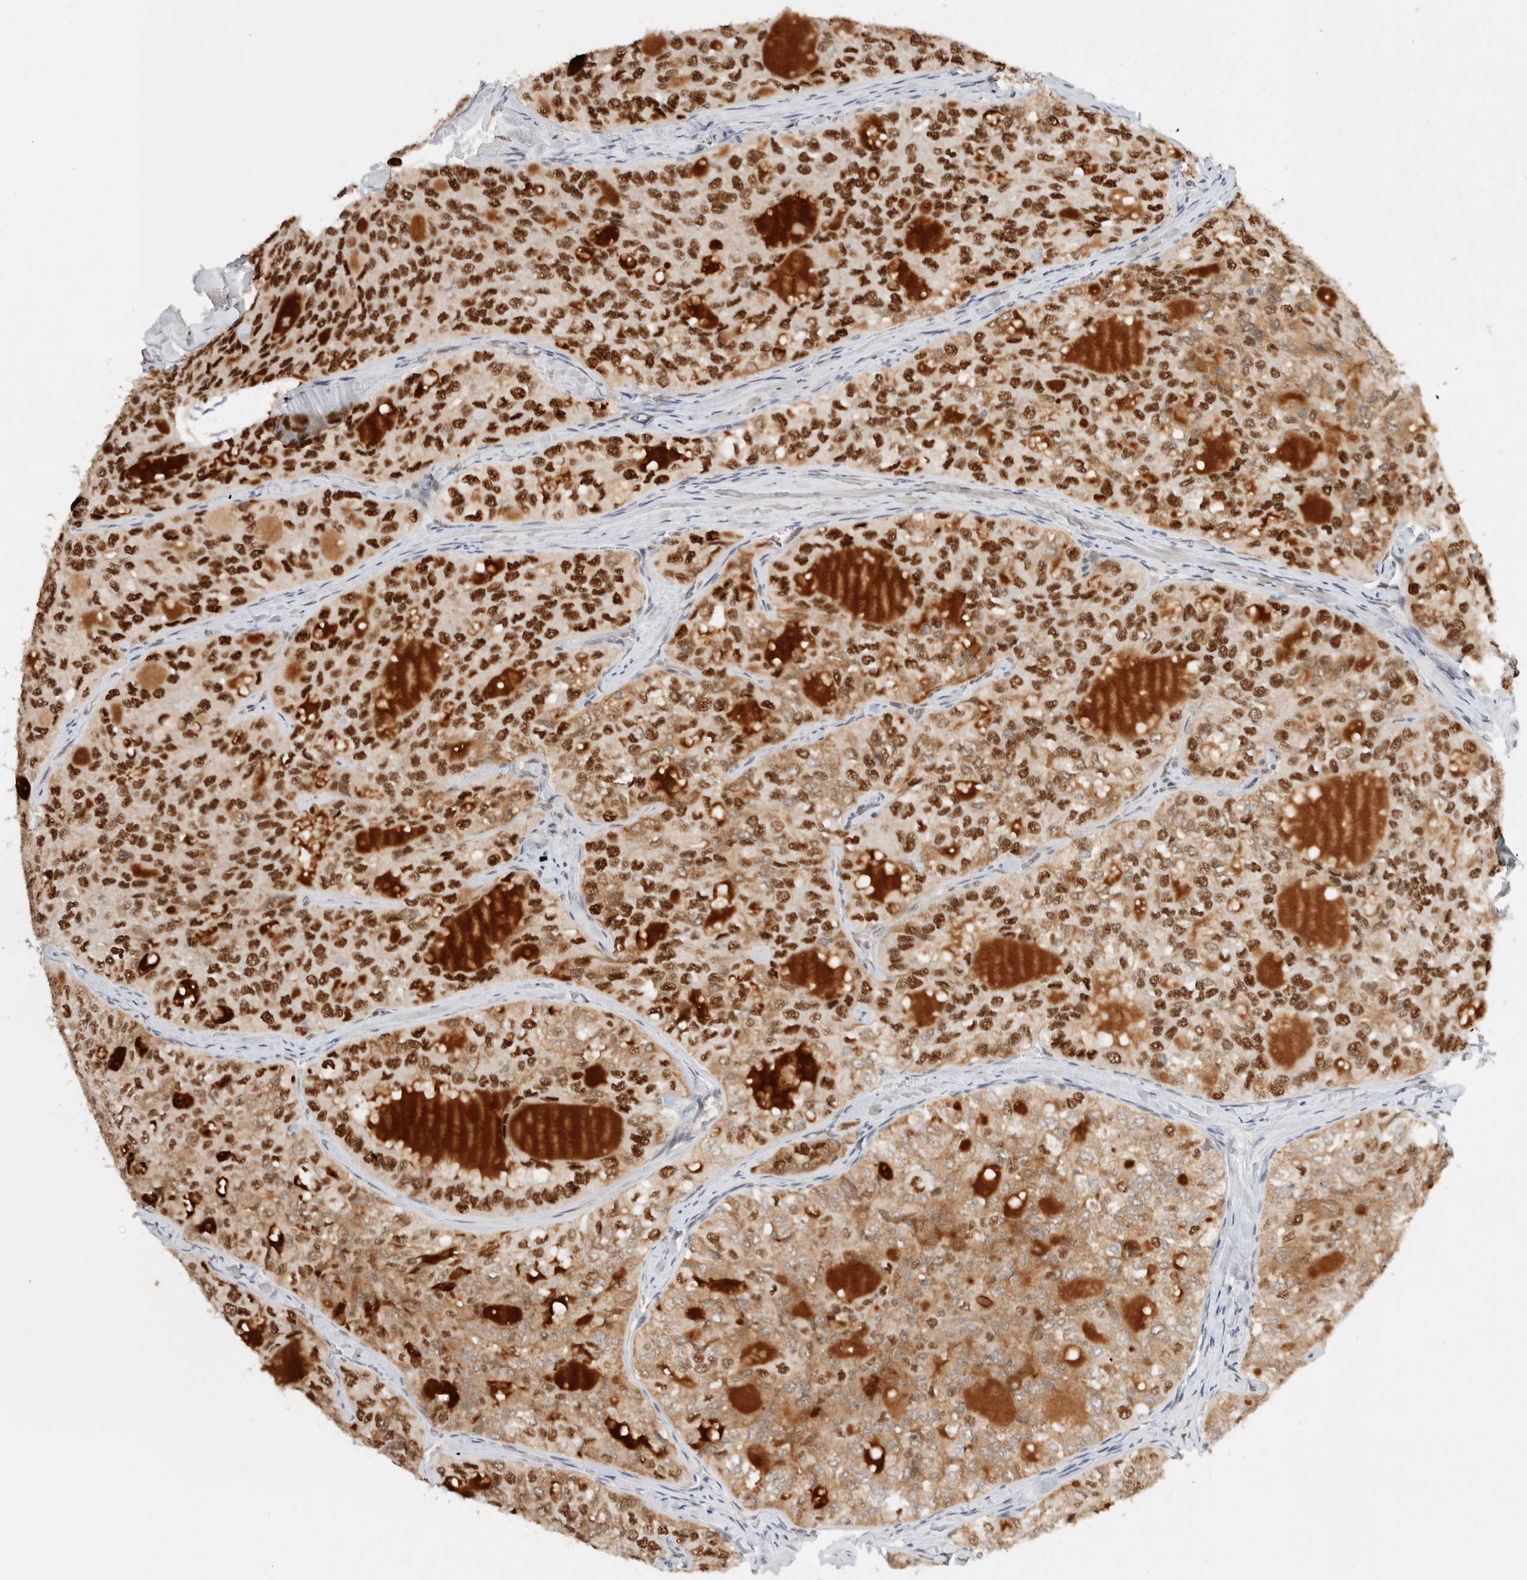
{"staining": {"intensity": "strong", "quantity": ">75%", "location": "nuclear"}, "tissue": "thyroid cancer", "cell_type": "Tumor cells", "image_type": "cancer", "snomed": [{"axis": "morphology", "description": "Follicular adenoma carcinoma, NOS"}, {"axis": "topography", "description": "Thyroid gland"}], "caption": "Thyroid cancer (follicular adenoma carcinoma) tissue reveals strong nuclear positivity in approximately >75% of tumor cells, visualized by immunohistochemistry.", "gene": "GTF2I", "patient": {"sex": "male", "age": 75}}